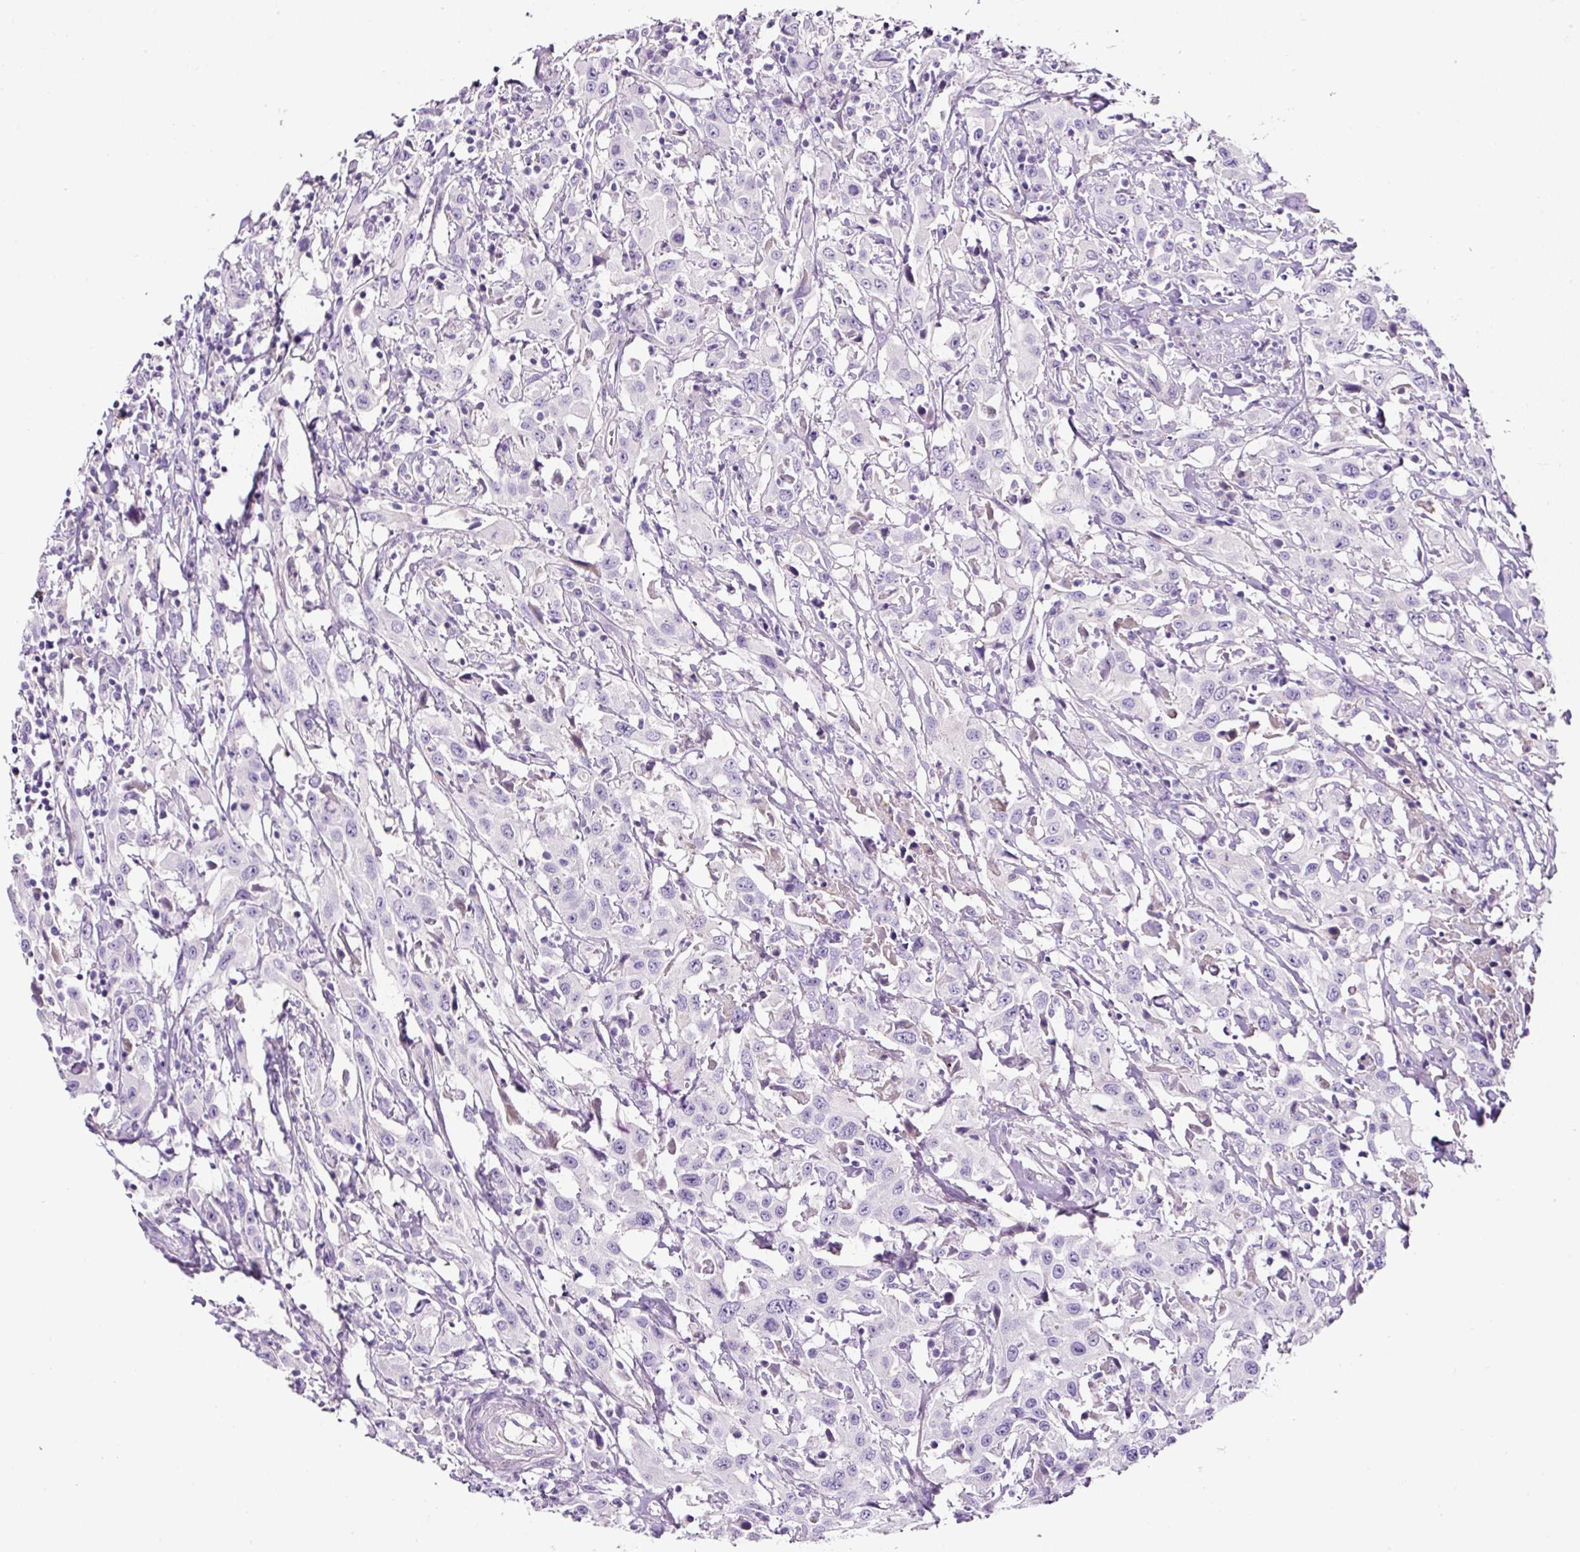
{"staining": {"intensity": "negative", "quantity": "none", "location": "none"}, "tissue": "urothelial cancer", "cell_type": "Tumor cells", "image_type": "cancer", "snomed": [{"axis": "morphology", "description": "Urothelial carcinoma, High grade"}, {"axis": "topography", "description": "Urinary bladder"}], "caption": "The image demonstrates no staining of tumor cells in urothelial carcinoma (high-grade).", "gene": "OR14A2", "patient": {"sex": "male", "age": 61}}